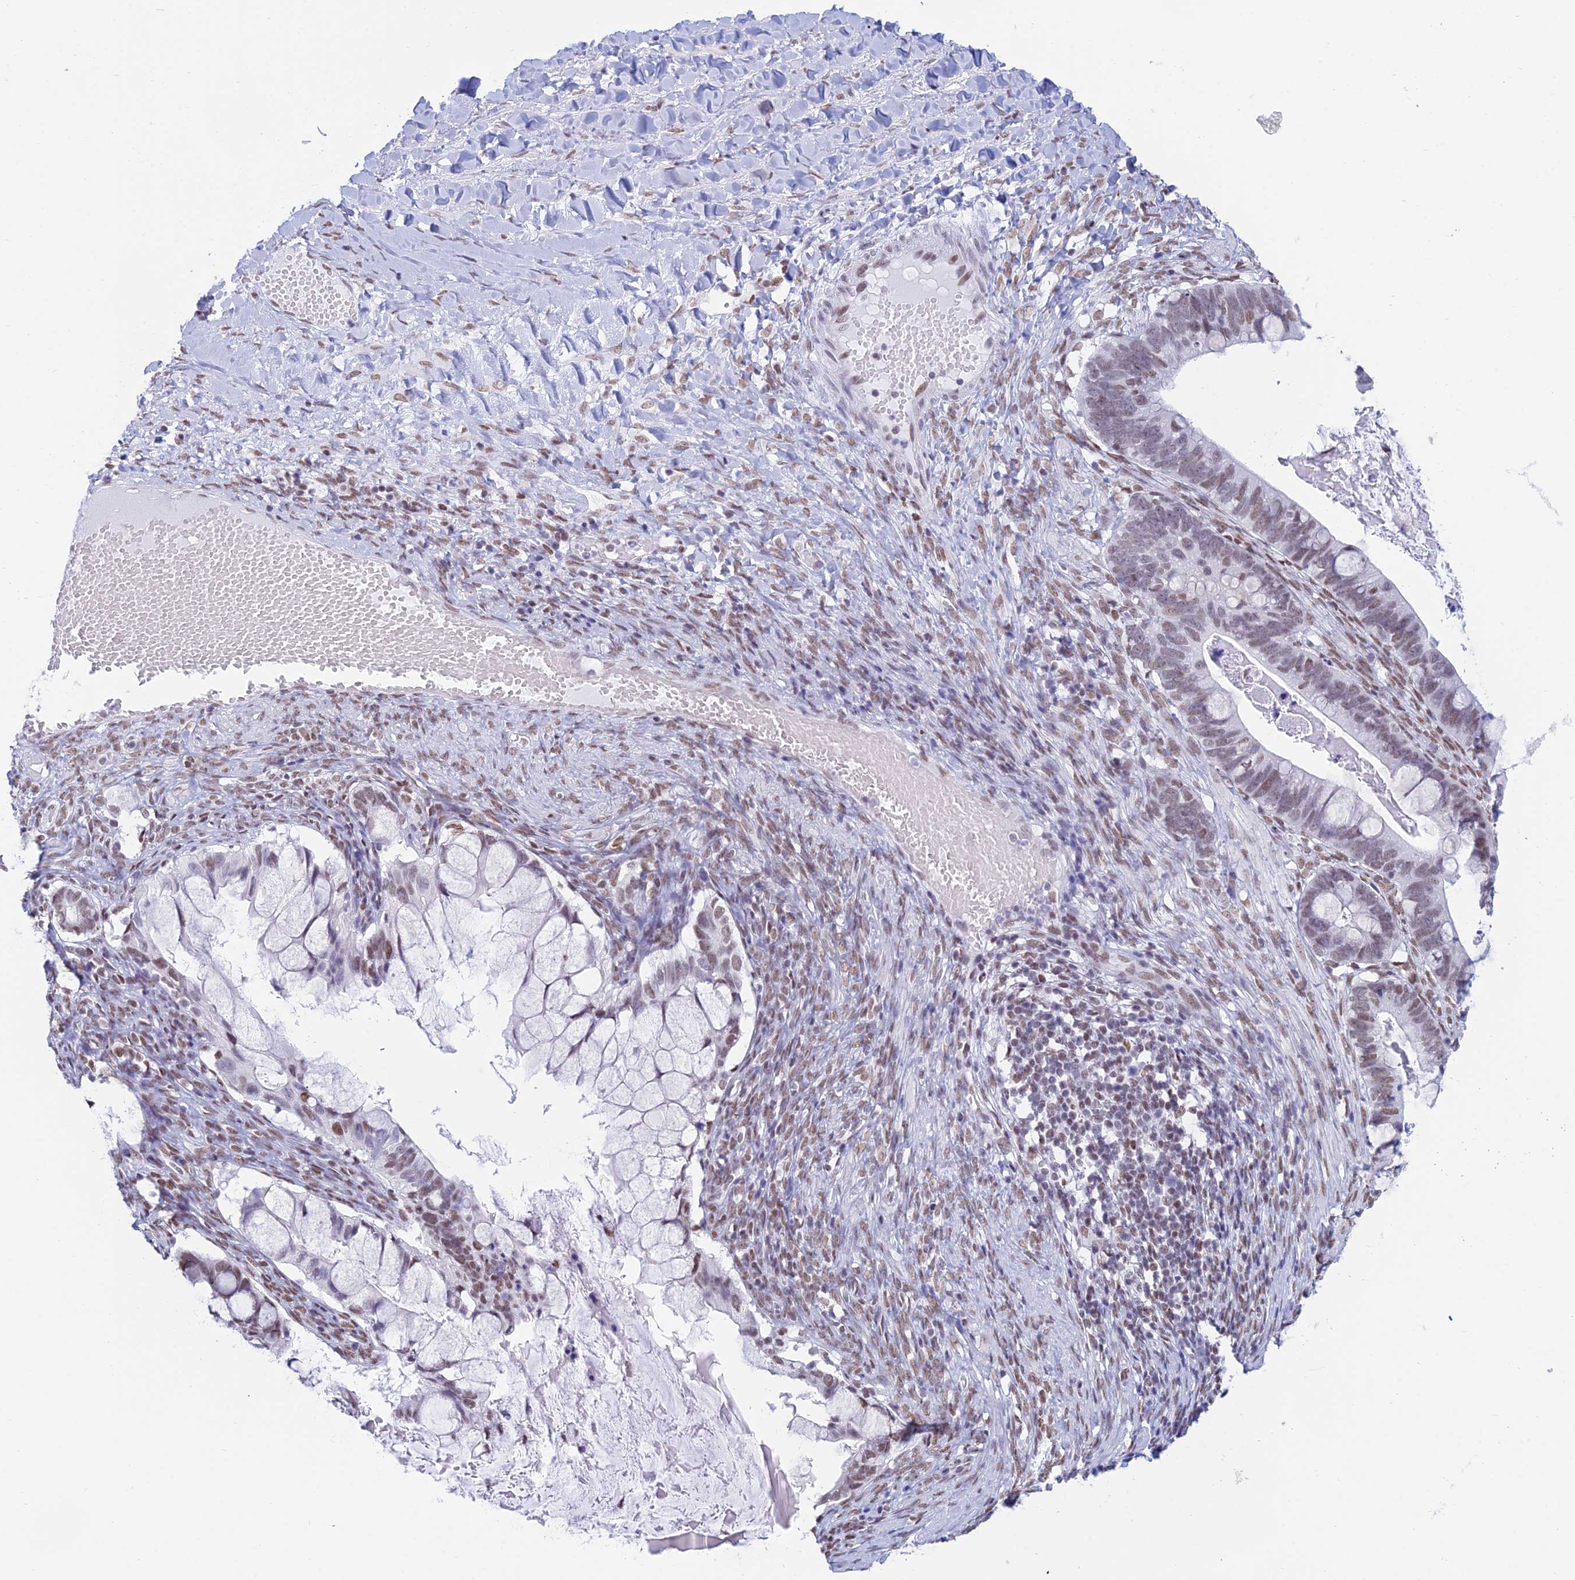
{"staining": {"intensity": "moderate", "quantity": "25%-75%", "location": "nuclear"}, "tissue": "ovarian cancer", "cell_type": "Tumor cells", "image_type": "cancer", "snomed": [{"axis": "morphology", "description": "Cystadenocarcinoma, mucinous, NOS"}, {"axis": "topography", "description": "Ovary"}], "caption": "The micrograph demonstrates immunohistochemical staining of mucinous cystadenocarcinoma (ovarian). There is moderate nuclear staining is appreciated in about 25%-75% of tumor cells.", "gene": "CDC26", "patient": {"sex": "female", "age": 61}}